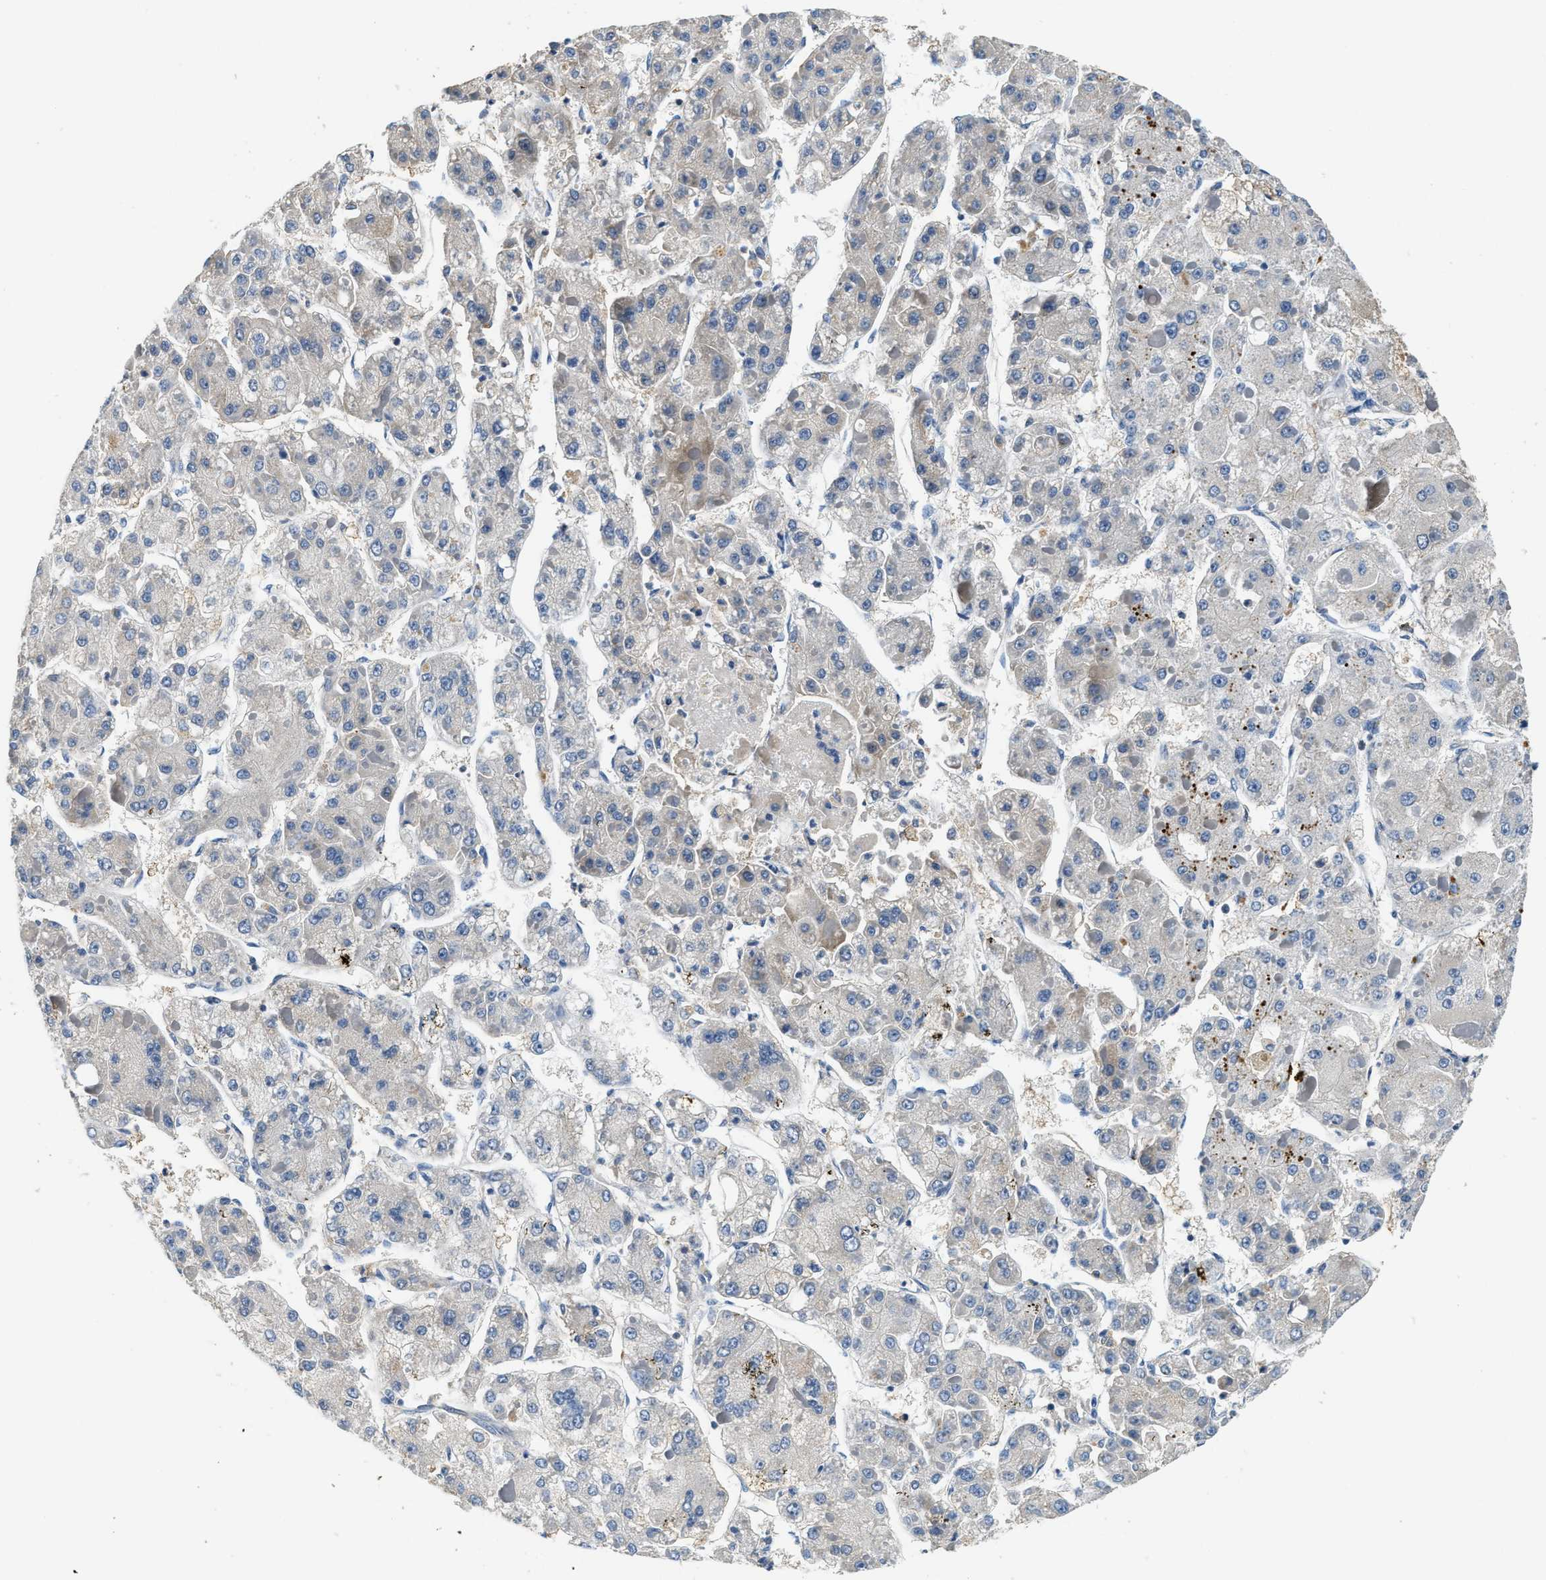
{"staining": {"intensity": "weak", "quantity": "<25%", "location": "cytoplasmic/membranous"}, "tissue": "liver cancer", "cell_type": "Tumor cells", "image_type": "cancer", "snomed": [{"axis": "morphology", "description": "Carcinoma, Hepatocellular, NOS"}, {"axis": "topography", "description": "Liver"}], "caption": "This is an IHC image of human liver cancer. There is no positivity in tumor cells.", "gene": "MYO1G", "patient": {"sex": "female", "age": 73}}